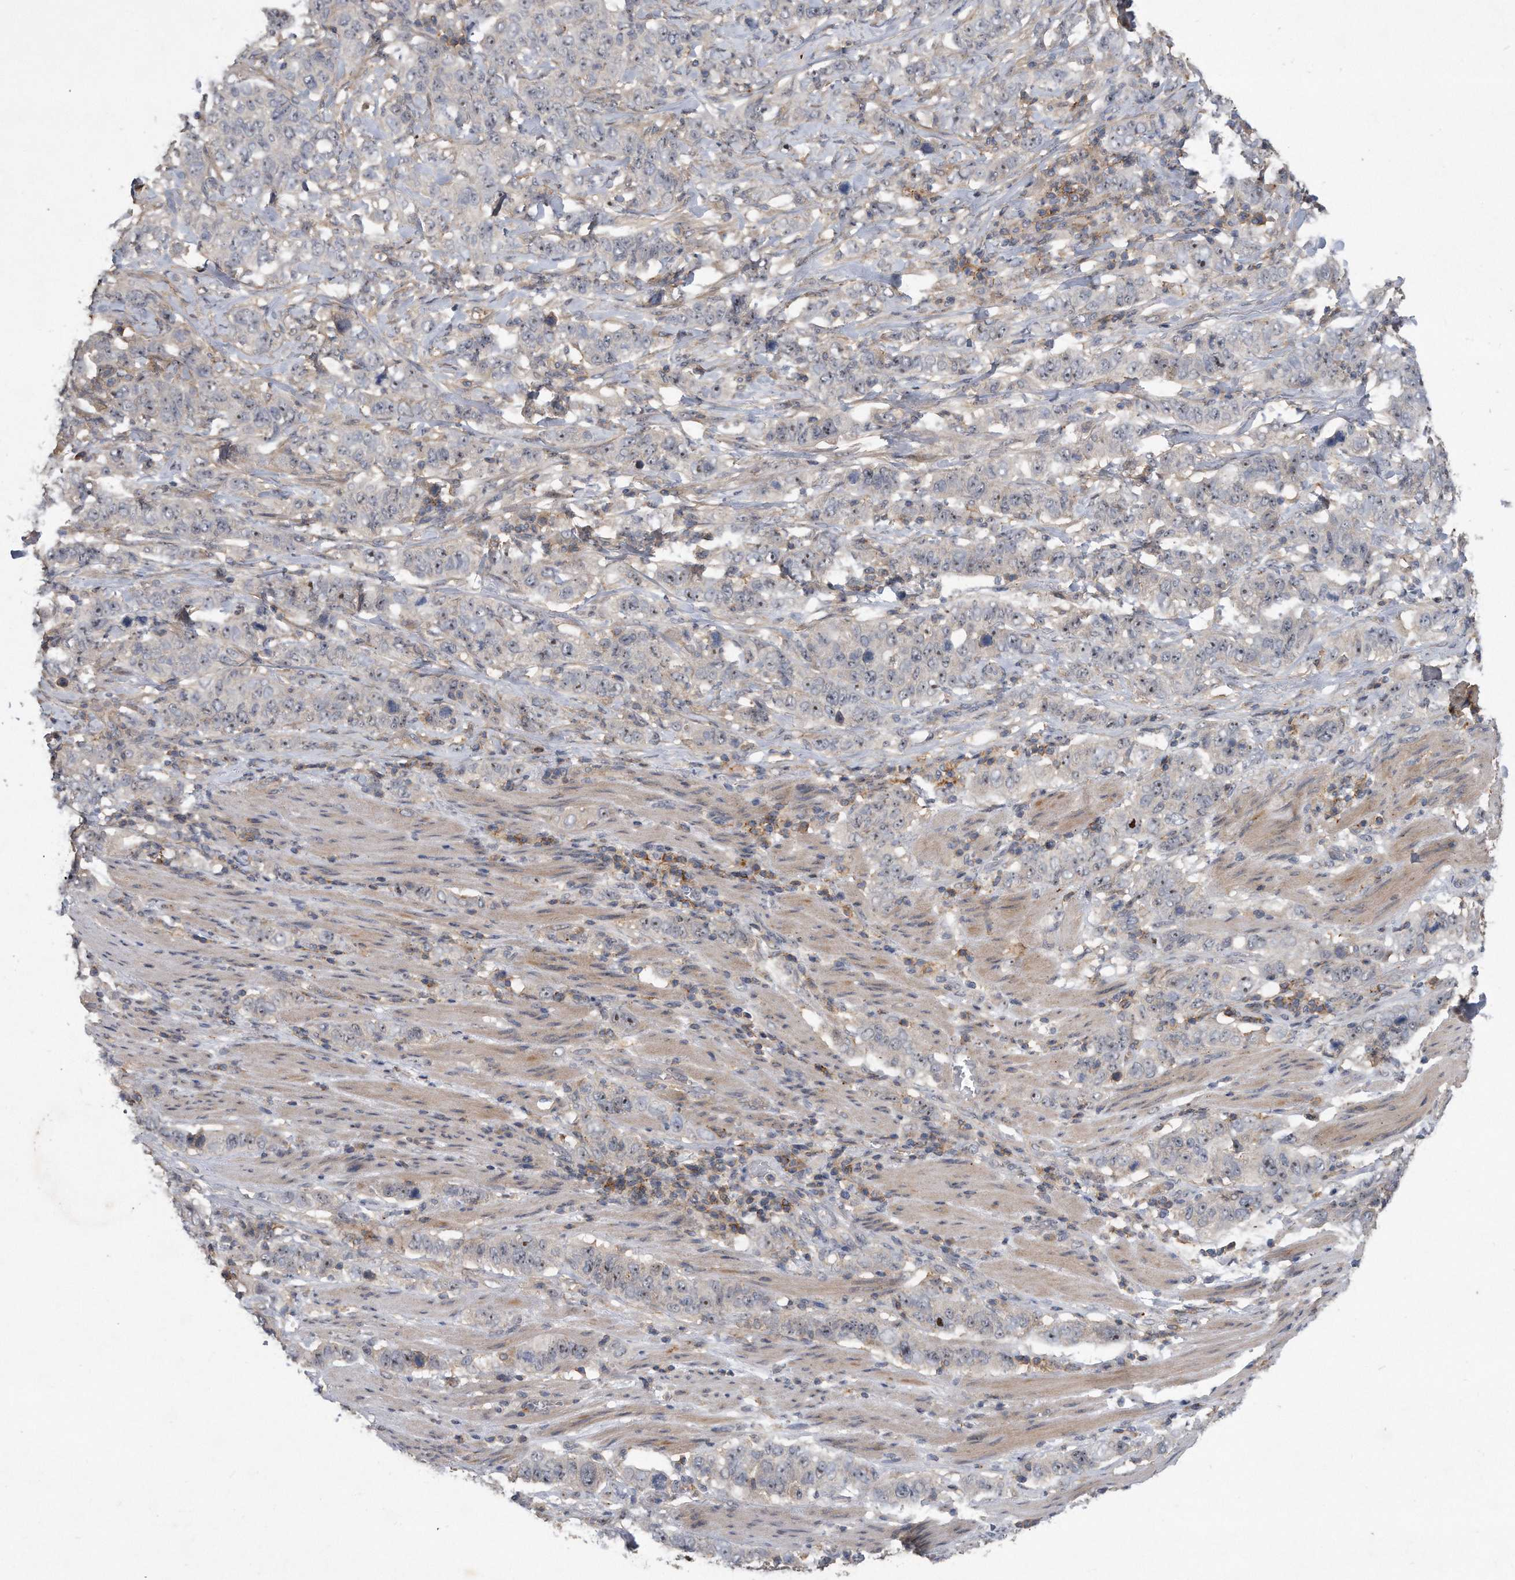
{"staining": {"intensity": "moderate", "quantity": "25%-75%", "location": "nuclear"}, "tissue": "stomach cancer", "cell_type": "Tumor cells", "image_type": "cancer", "snomed": [{"axis": "morphology", "description": "Adenocarcinoma, NOS"}, {"axis": "topography", "description": "Stomach"}], "caption": "This photomicrograph reveals IHC staining of human adenocarcinoma (stomach), with medium moderate nuclear positivity in about 25%-75% of tumor cells.", "gene": "PGBD2", "patient": {"sex": "male", "age": 48}}